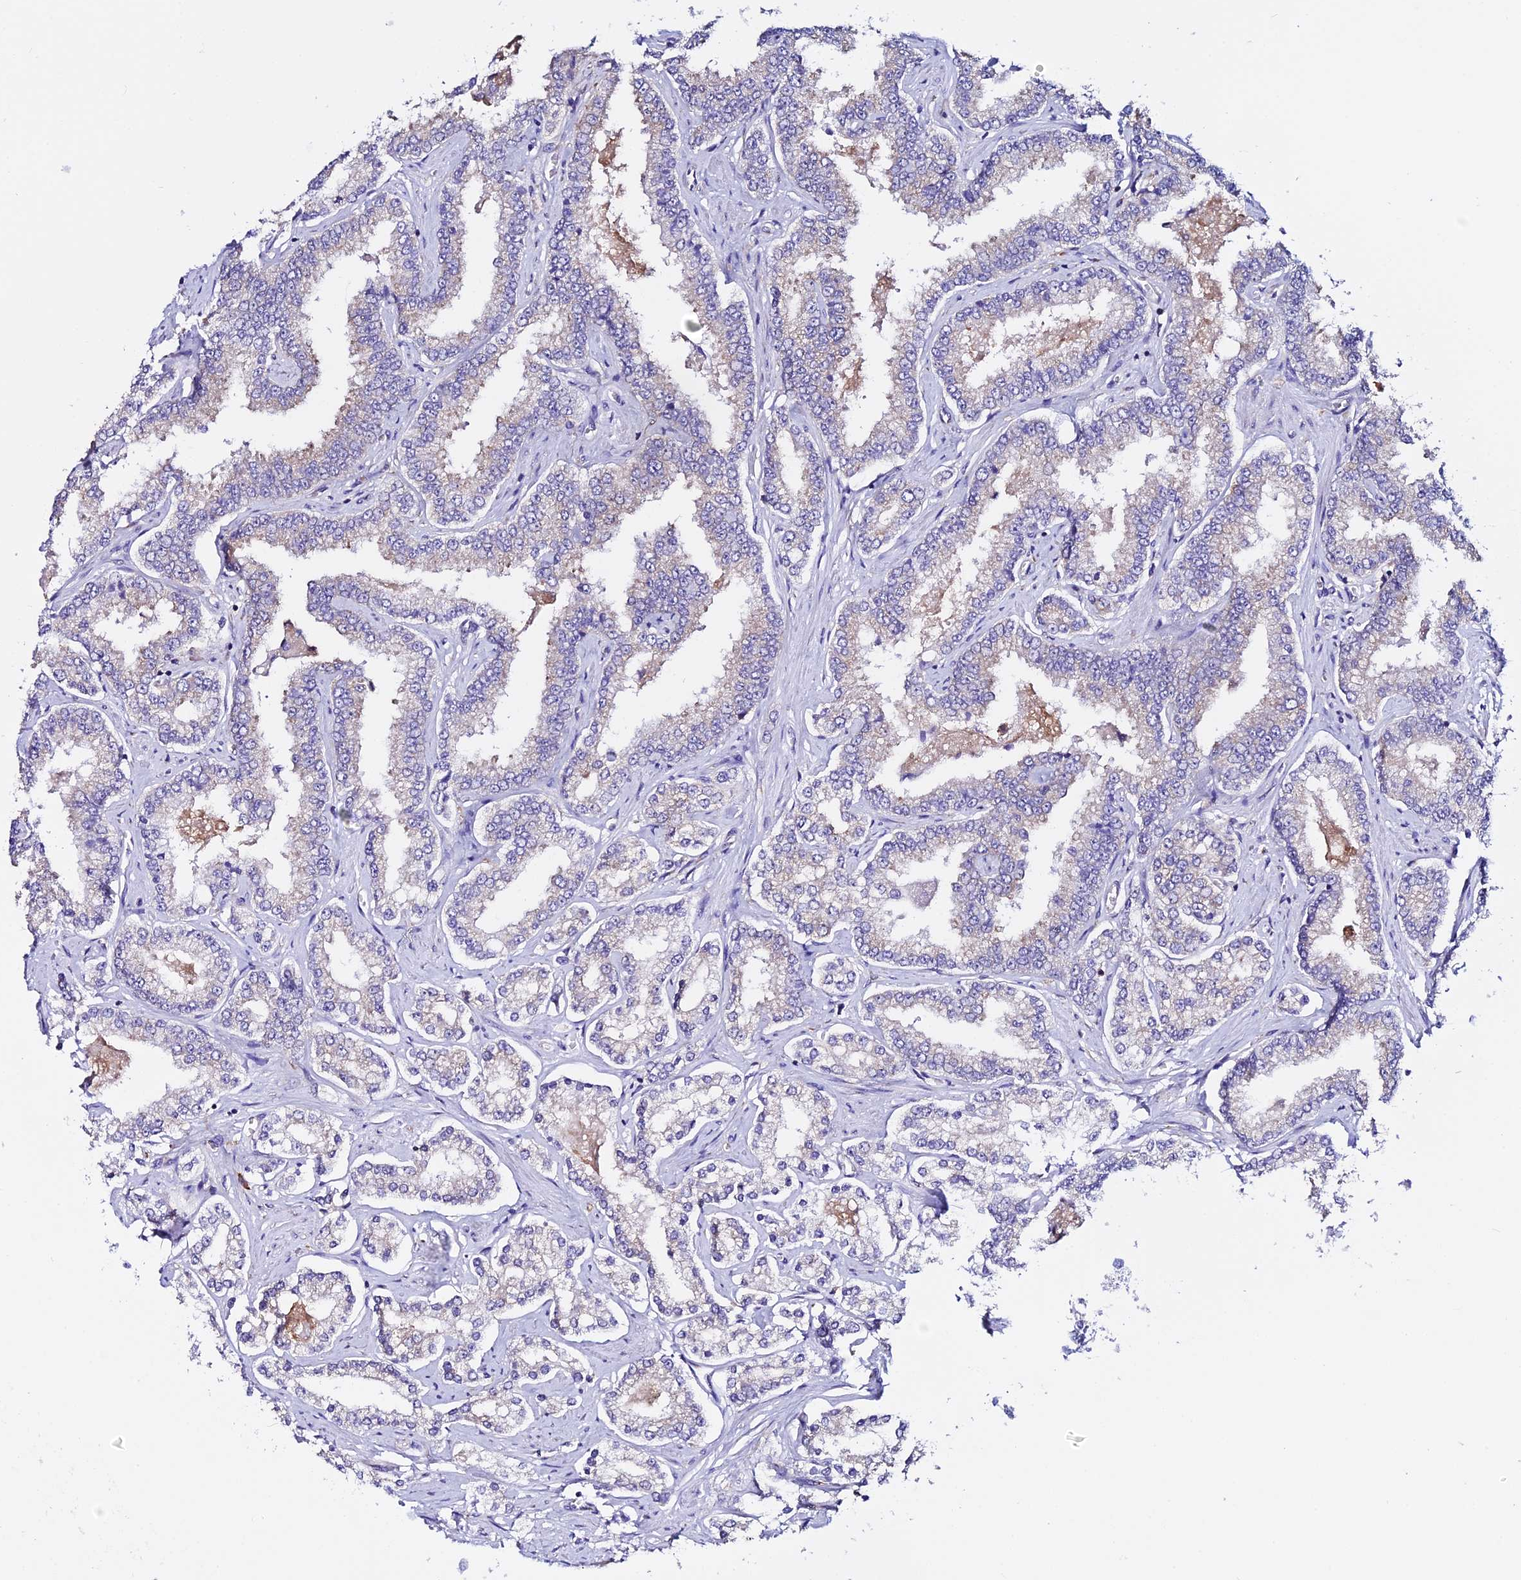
{"staining": {"intensity": "moderate", "quantity": "<25%", "location": "cytoplasmic/membranous"}, "tissue": "prostate cancer", "cell_type": "Tumor cells", "image_type": "cancer", "snomed": [{"axis": "morphology", "description": "Normal tissue, NOS"}, {"axis": "morphology", "description": "Adenocarcinoma, High grade"}, {"axis": "topography", "description": "Prostate"}], "caption": "Immunohistochemical staining of adenocarcinoma (high-grade) (prostate) exhibits low levels of moderate cytoplasmic/membranous protein expression in about <25% of tumor cells. Nuclei are stained in blue.", "gene": "EEF1G", "patient": {"sex": "male", "age": 83}}